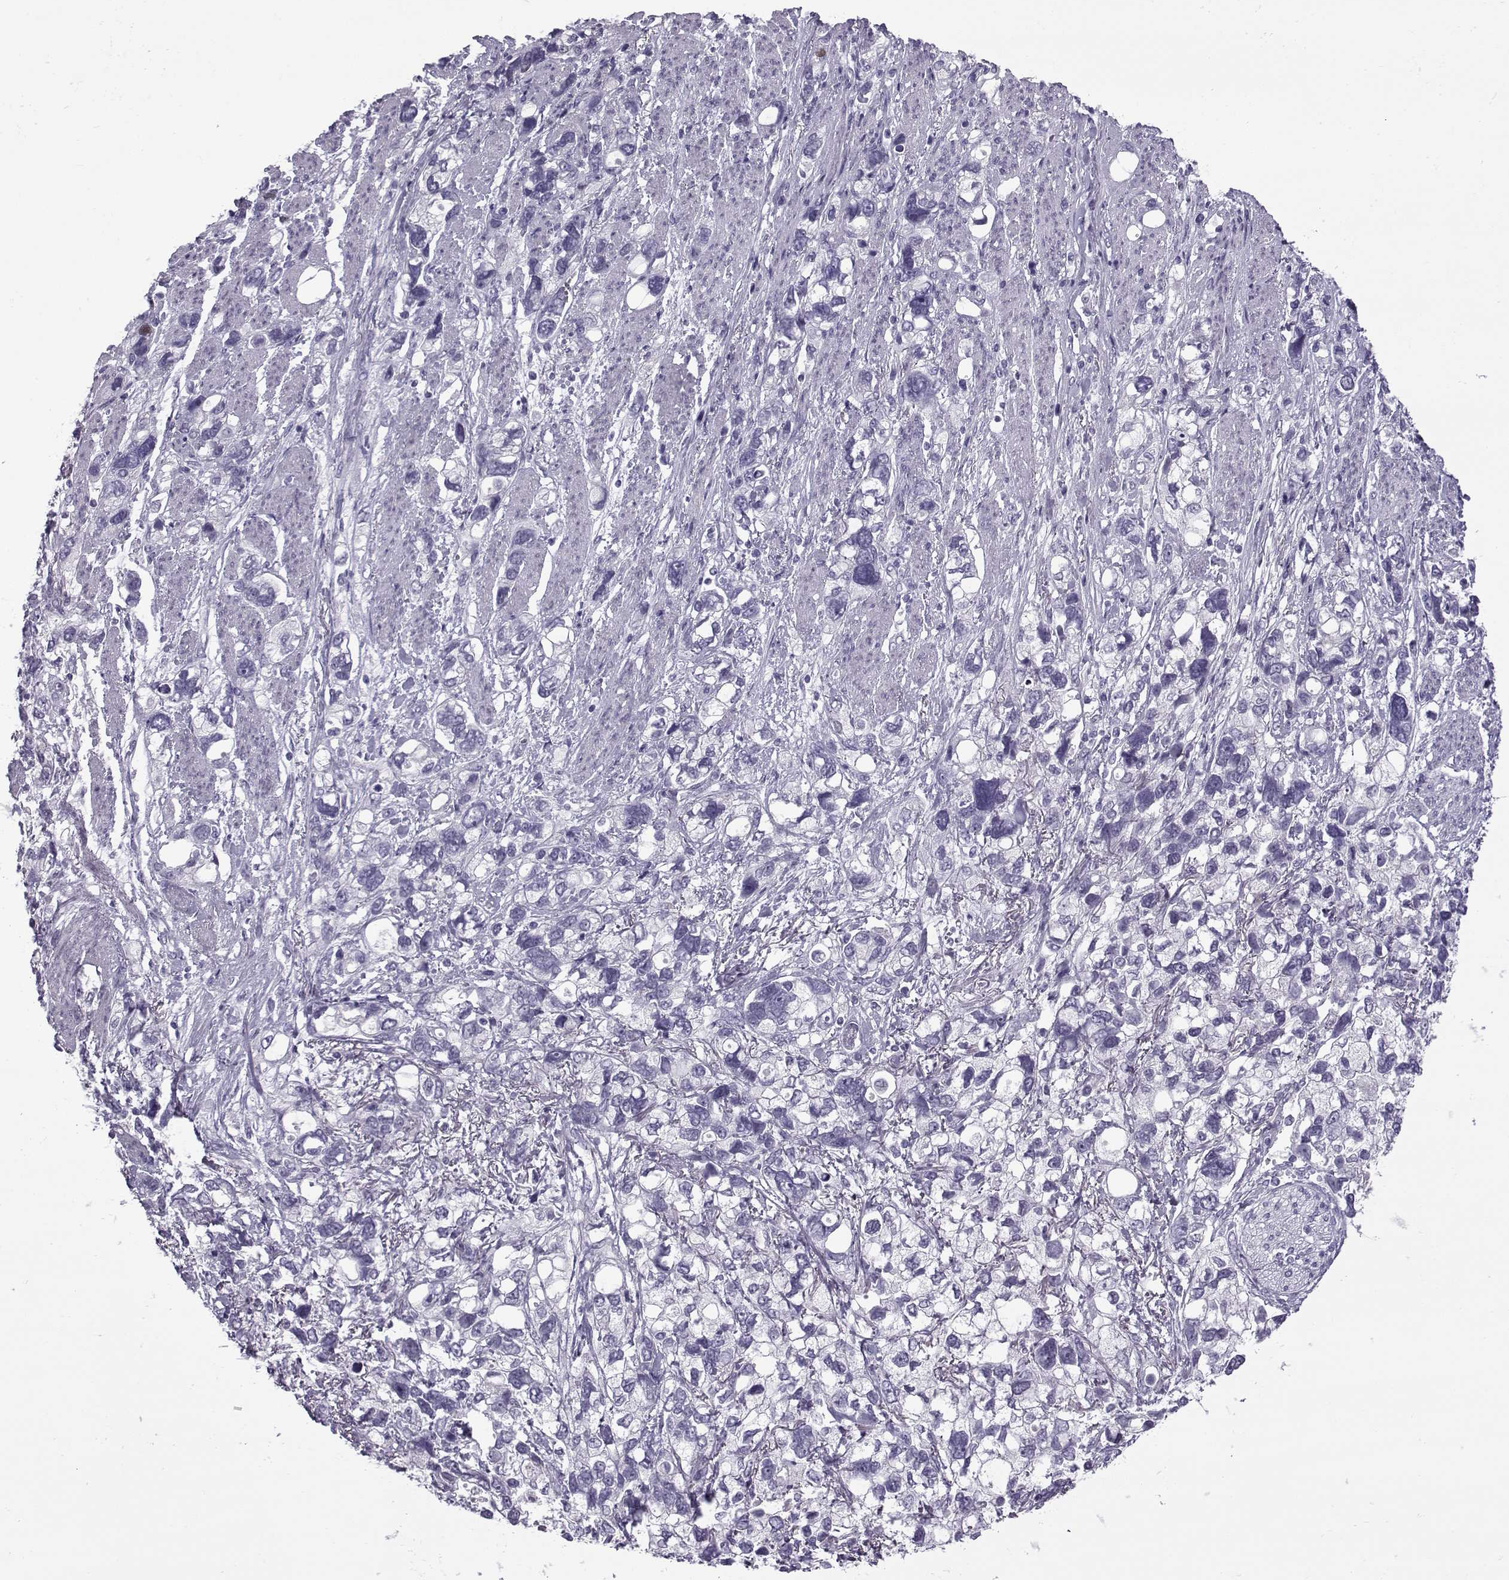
{"staining": {"intensity": "negative", "quantity": "none", "location": "none"}, "tissue": "stomach cancer", "cell_type": "Tumor cells", "image_type": "cancer", "snomed": [{"axis": "morphology", "description": "Adenocarcinoma, NOS"}, {"axis": "topography", "description": "Stomach, upper"}], "caption": "This is an immunohistochemistry micrograph of human adenocarcinoma (stomach). There is no staining in tumor cells.", "gene": "OIP5", "patient": {"sex": "female", "age": 81}}